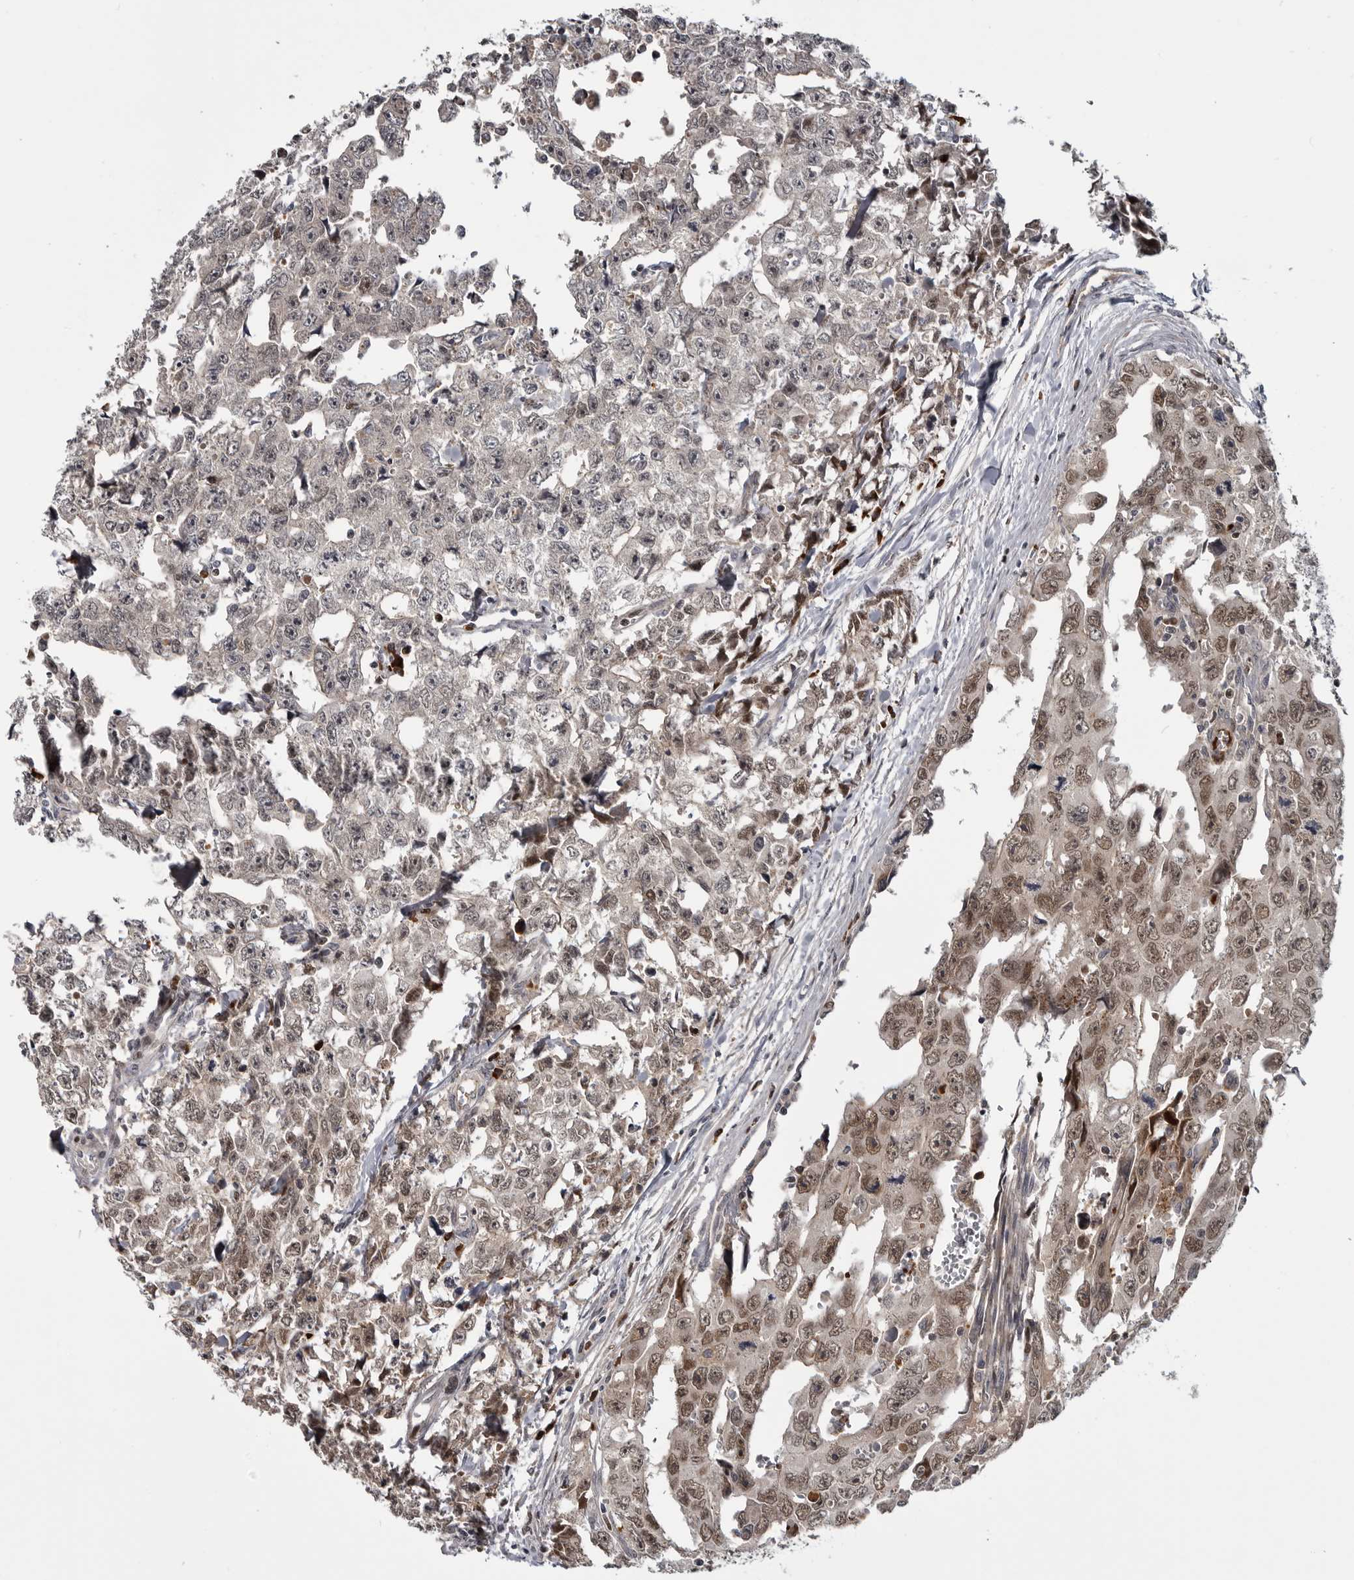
{"staining": {"intensity": "moderate", "quantity": ">75%", "location": "cytoplasmic/membranous,nuclear"}, "tissue": "testis cancer", "cell_type": "Tumor cells", "image_type": "cancer", "snomed": [{"axis": "morphology", "description": "Carcinoma, Embryonal, NOS"}, {"axis": "topography", "description": "Testis"}], "caption": "Tumor cells show medium levels of moderate cytoplasmic/membranous and nuclear staining in approximately >75% of cells in testis cancer (embryonal carcinoma).", "gene": "ZNF277", "patient": {"sex": "male", "age": 28}}